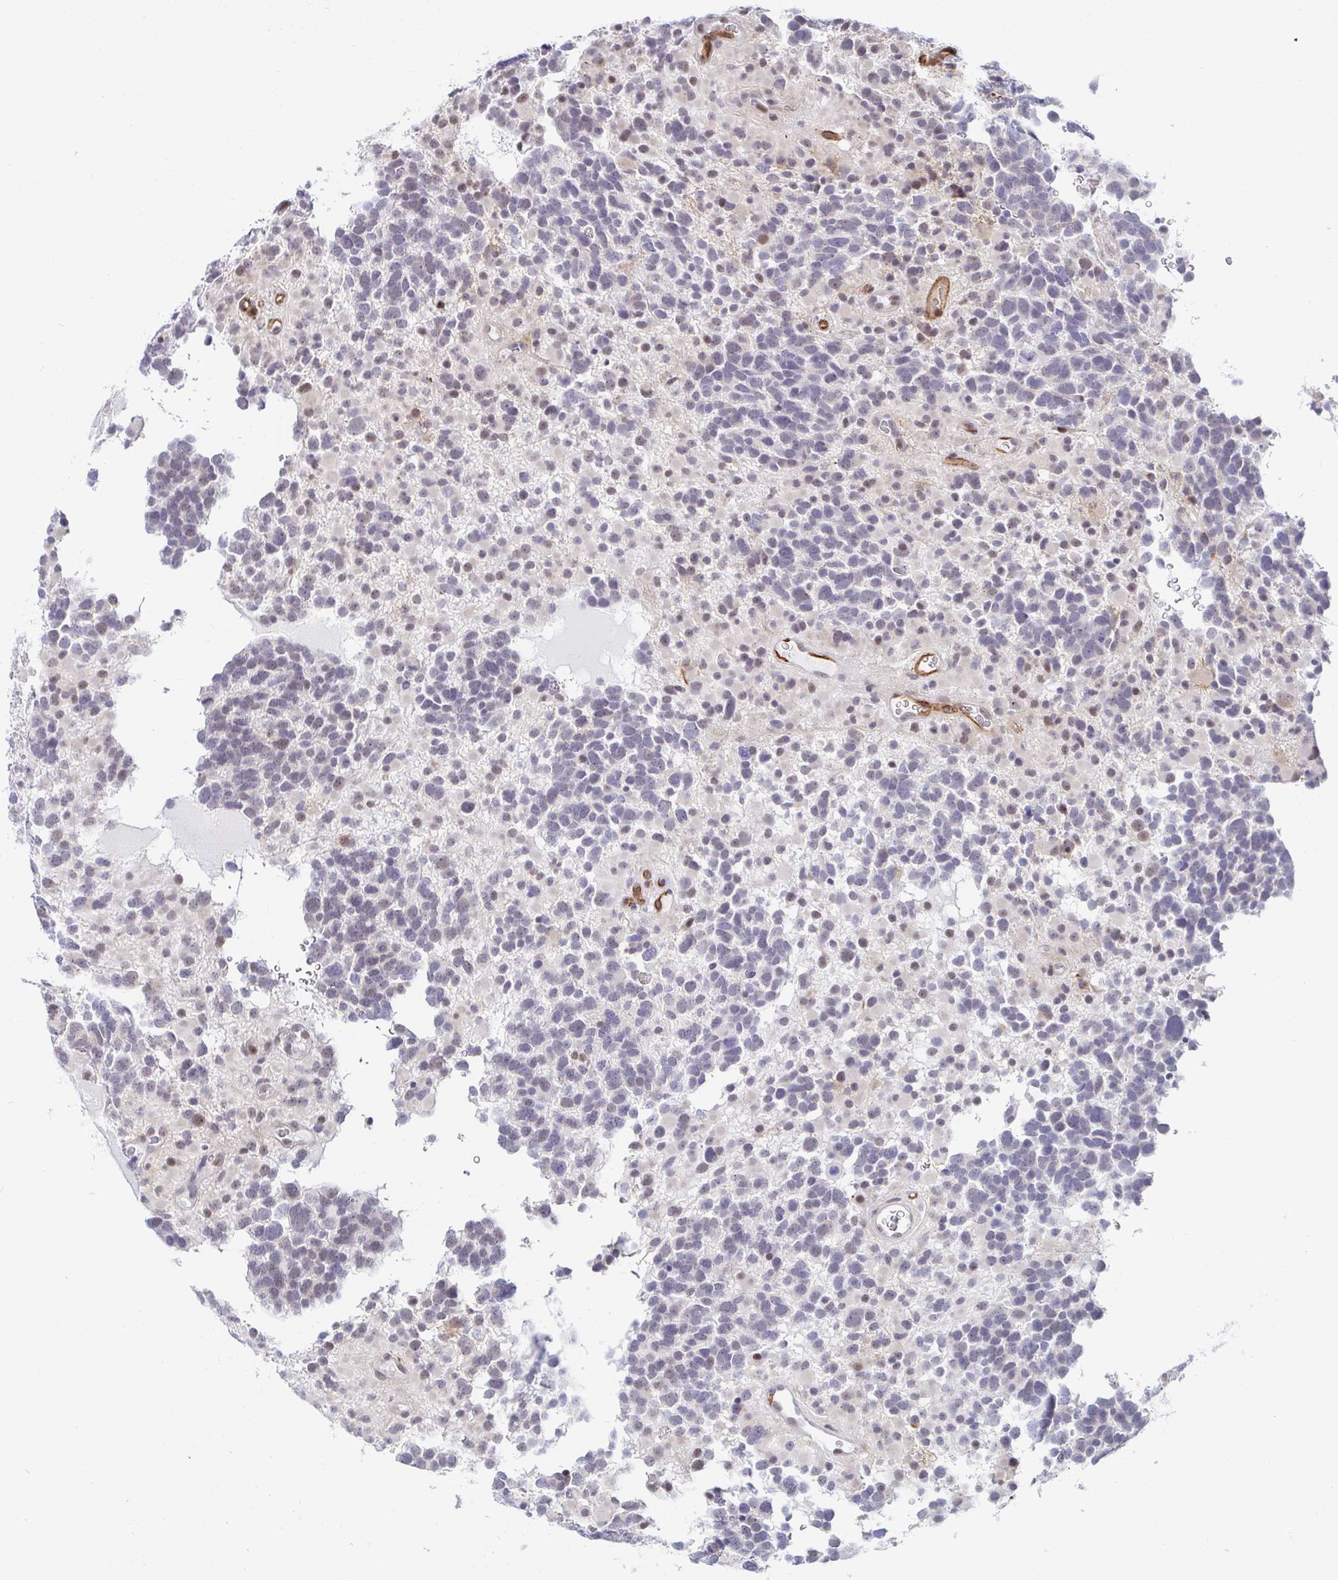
{"staining": {"intensity": "weak", "quantity": "<25%", "location": "nuclear"}, "tissue": "glioma", "cell_type": "Tumor cells", "image_type": "cancer", "snomed": [{"axis": "morphology", "description": "Glioma, malignant, High grade"}, {"axis": "topography", "description": "Brain"}], "caption": "Protein analysis of glioma demonstrates no significant positivity in tumor cells.", "gene": "COL28A1", "patient": {"sex": "female", "age": 40}}